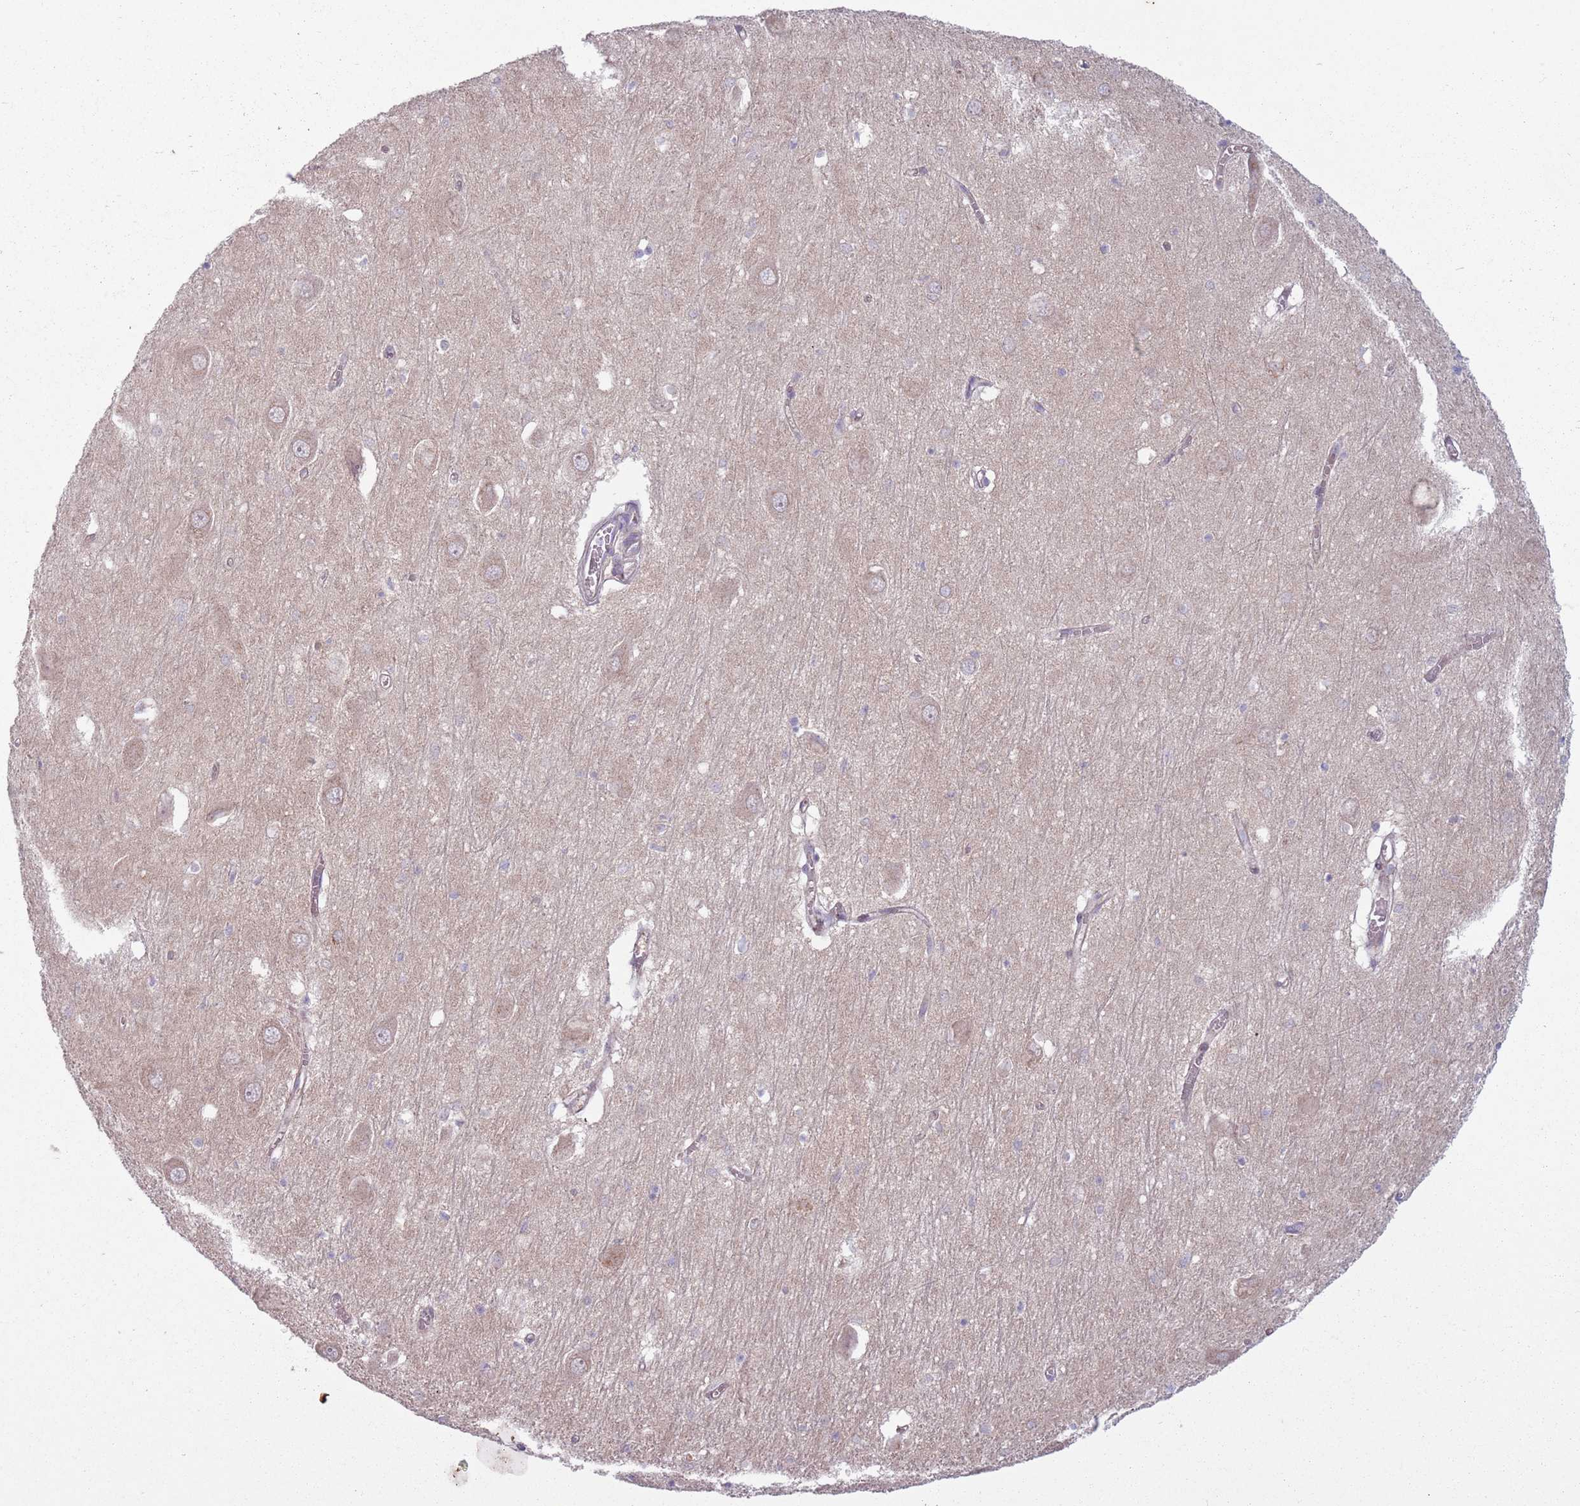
{"staining": {"intensity": "negative", "quantity": "none", "location": "none"}, "tissue": "hippocampus", "cell_type": "Glial cells", "image_type": "normal", "snomed": [{"axis": "morphology", "description": "Normal tissue, NOS"}, {"axis": "topography", "description": "Hippocampus"}], "caption": "High power microscopy histopathology image of an immunohistochemistry histopathology image of normal hippocampus, revealing no significant expression in glial cells.", "gene": "CCDC150", "patient": {"sex": "male", "age": 70}}